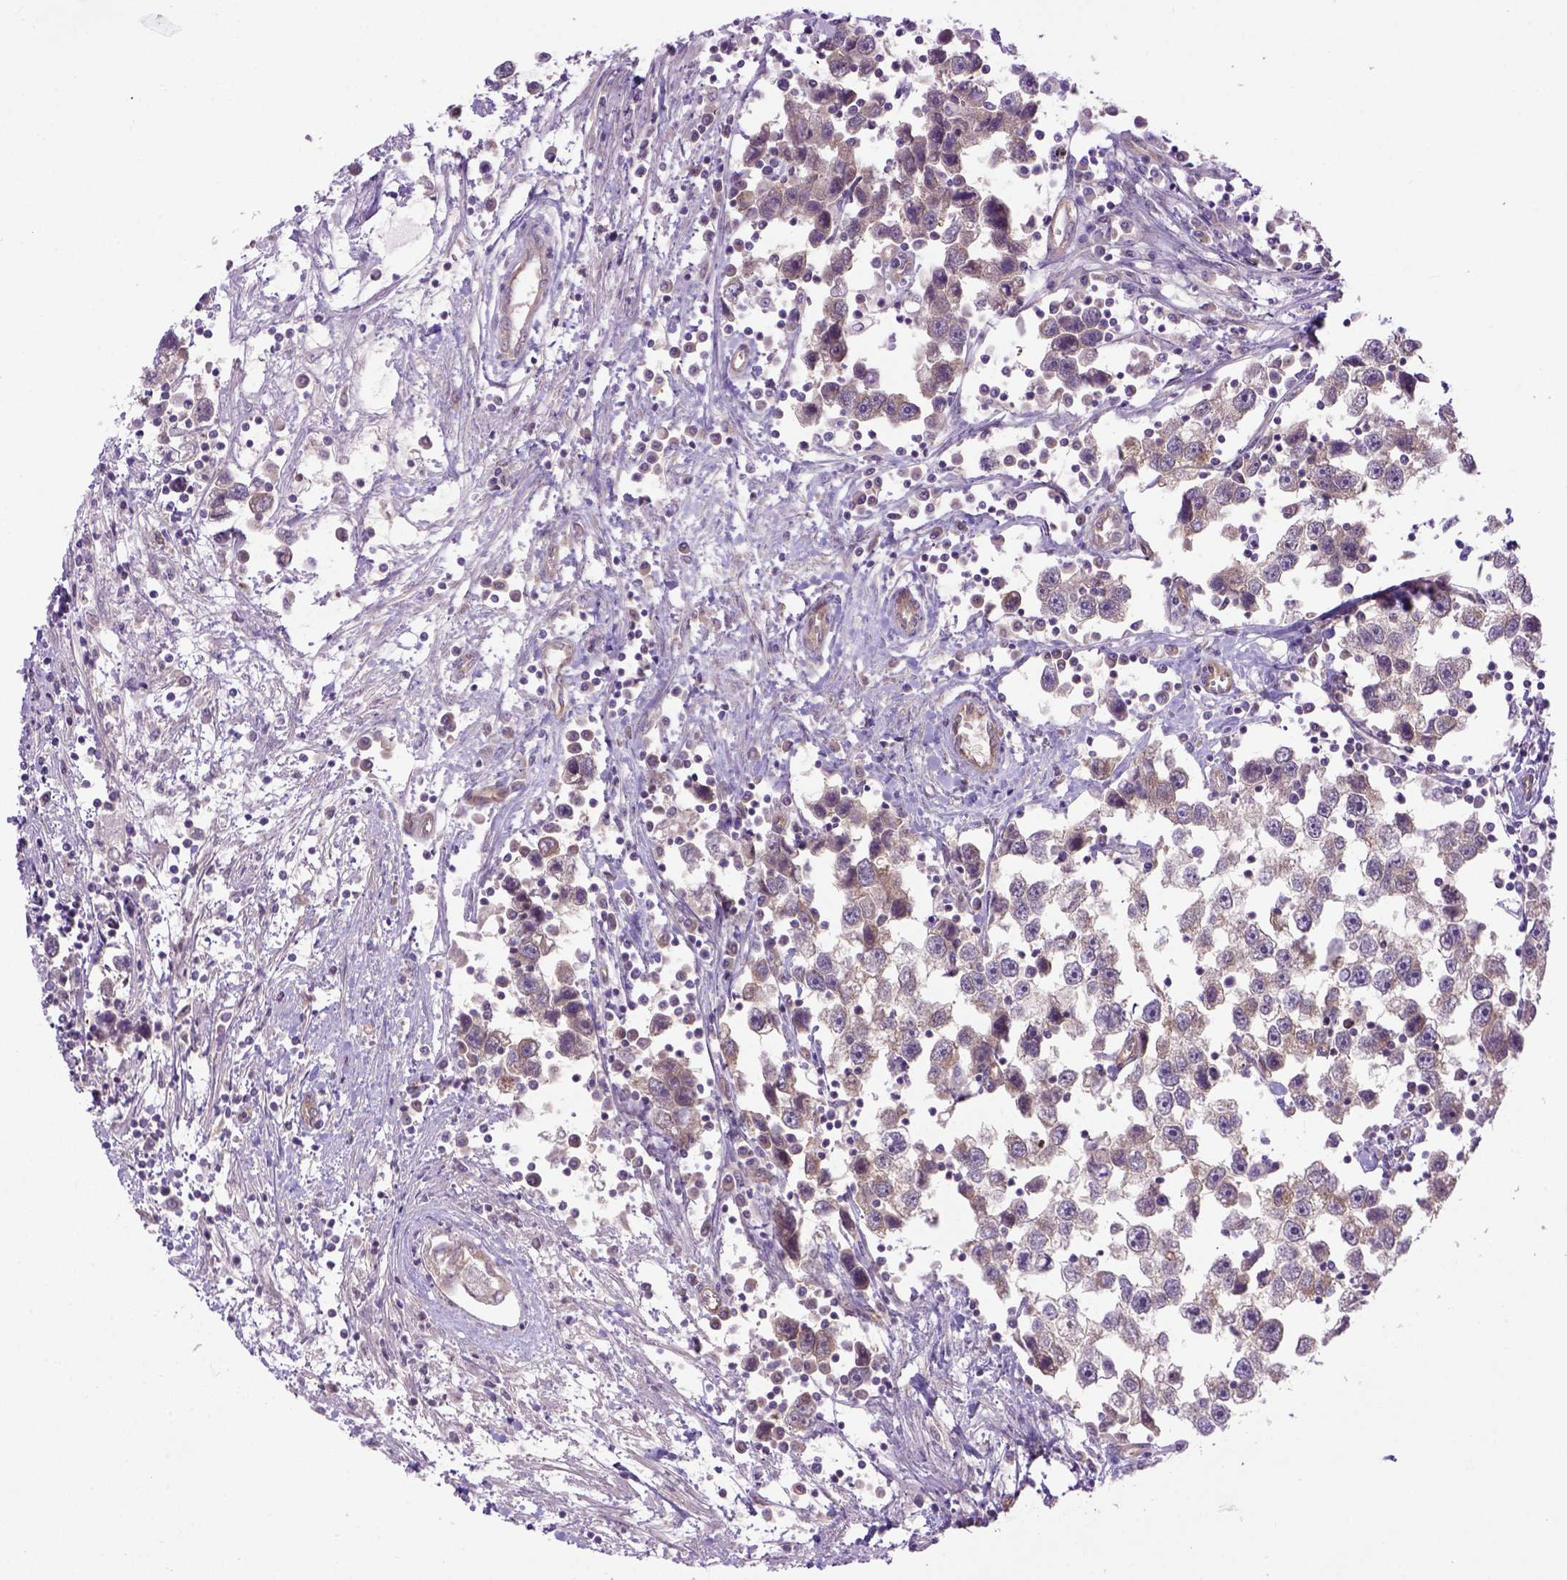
{"staining": {"intensity": "weak", "quantity": "25%-75%", "location": "cytoplasmic/membranous"}, "tissue": "testis cancer", "cell_type": "Tumor cells", "image_type": "cancer", "snomed": [{"axis": "morphology", "description": "Seminoma, NOS"}, {"axis": "topography", "description": "Testis"}], "caption": "An image of human seminoma (testis) stained for a protein displays weak cytoplasmic/membranous brown staining in tumor cells.", "gene": "CASKIN2", "patient": {"sex": "male", "age": 30}}